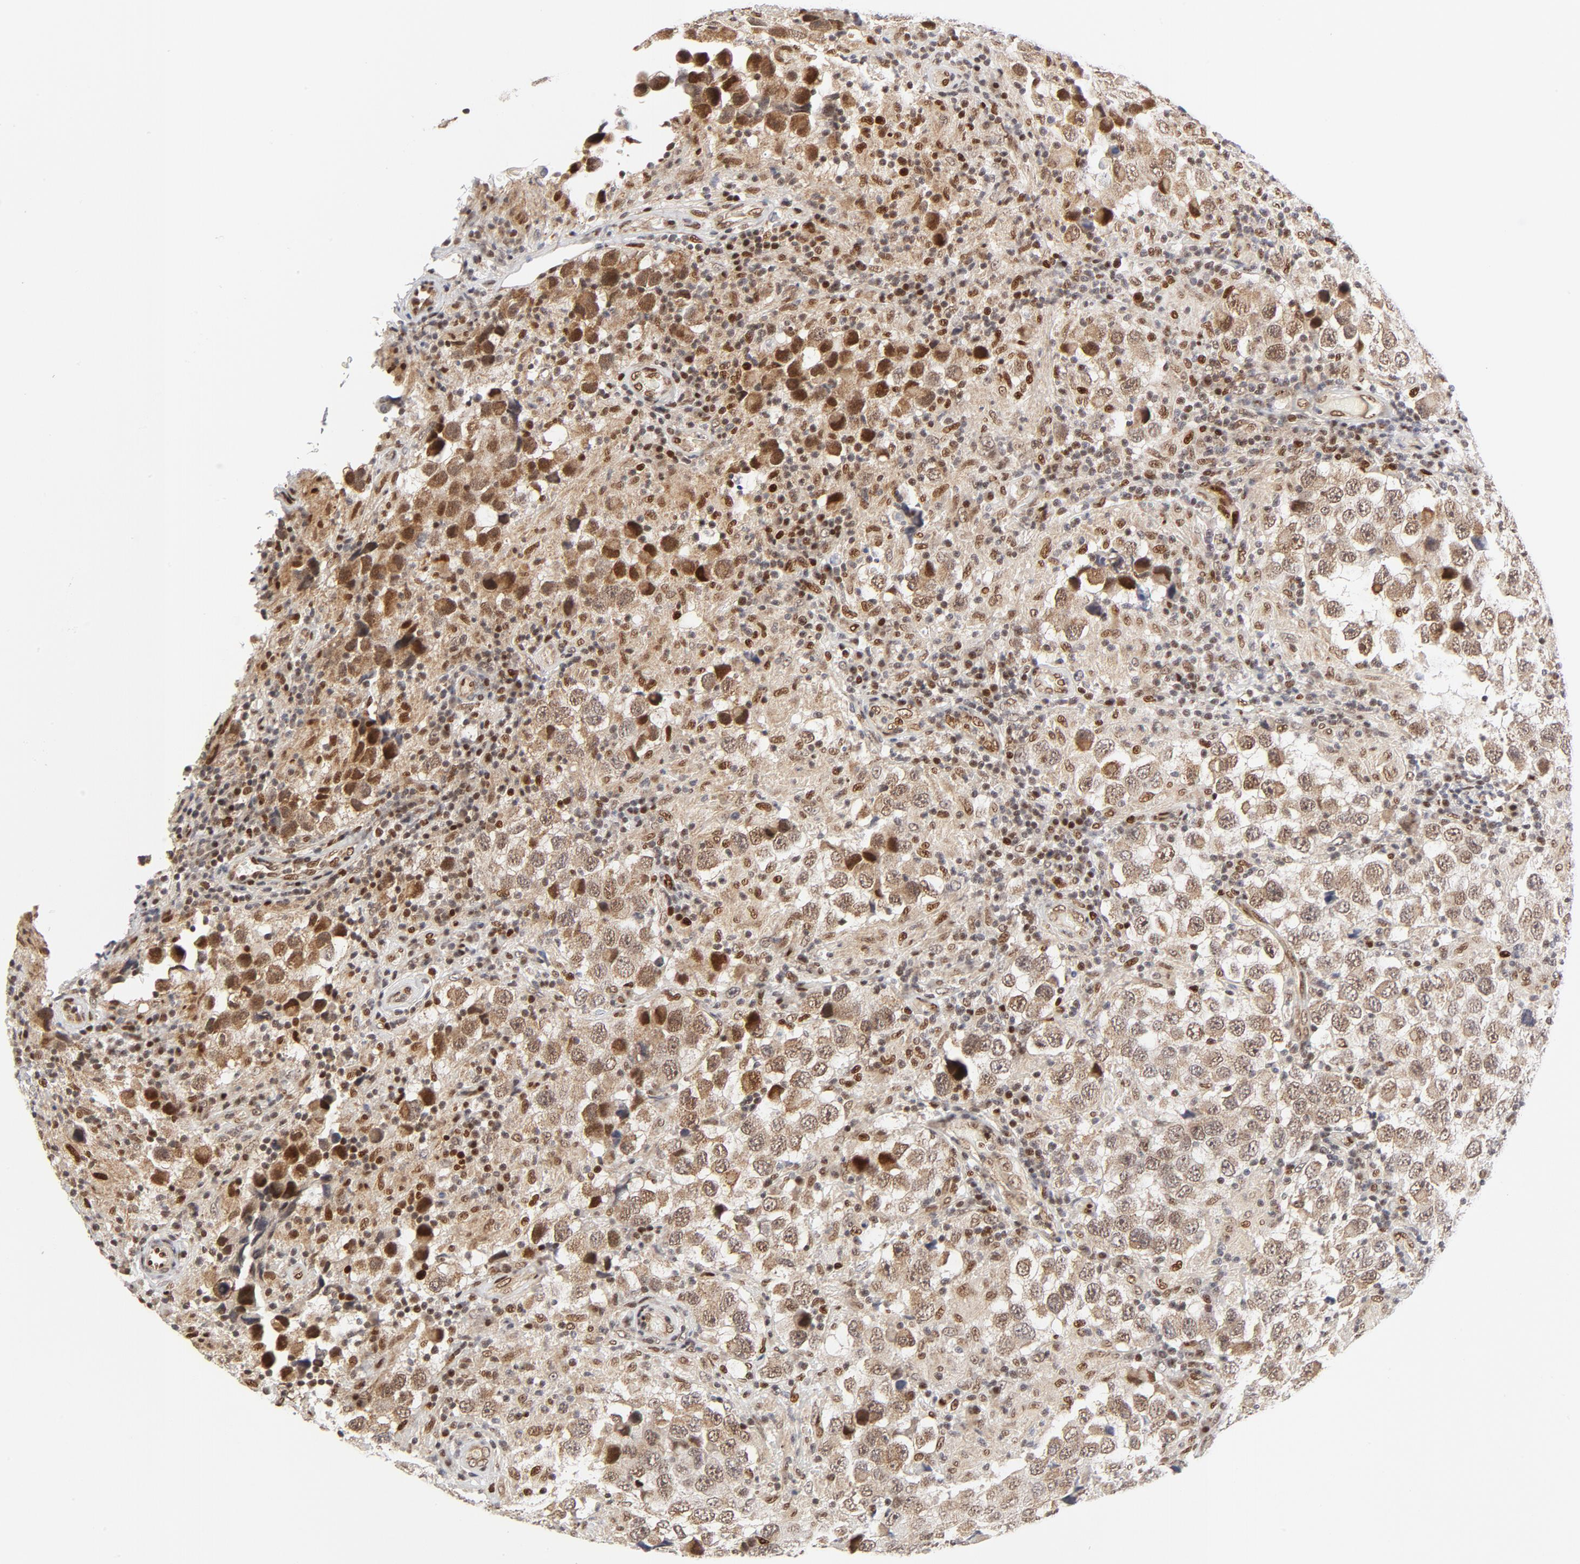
{"staining": {"intensity": "weak", "quantity": "25%-75%", "location": "nuclear"}, "tissue": "testis cancer", "cell_type": "Tumor cells", "image_type": "cancer", "snomed": [{"axis": "morphology", "description": "Carcinoma, Embryonal, NOS"}, {"axis": "topography", "description": "Testis"}], "caption": "Protein staining of embryonal carcinoma (testis) tissue demonstrates weak nuclear expression in about 25%-75% of tumor cells.", "gene": "MEF2A", "patient": {"sex": "male", "age": 21}}